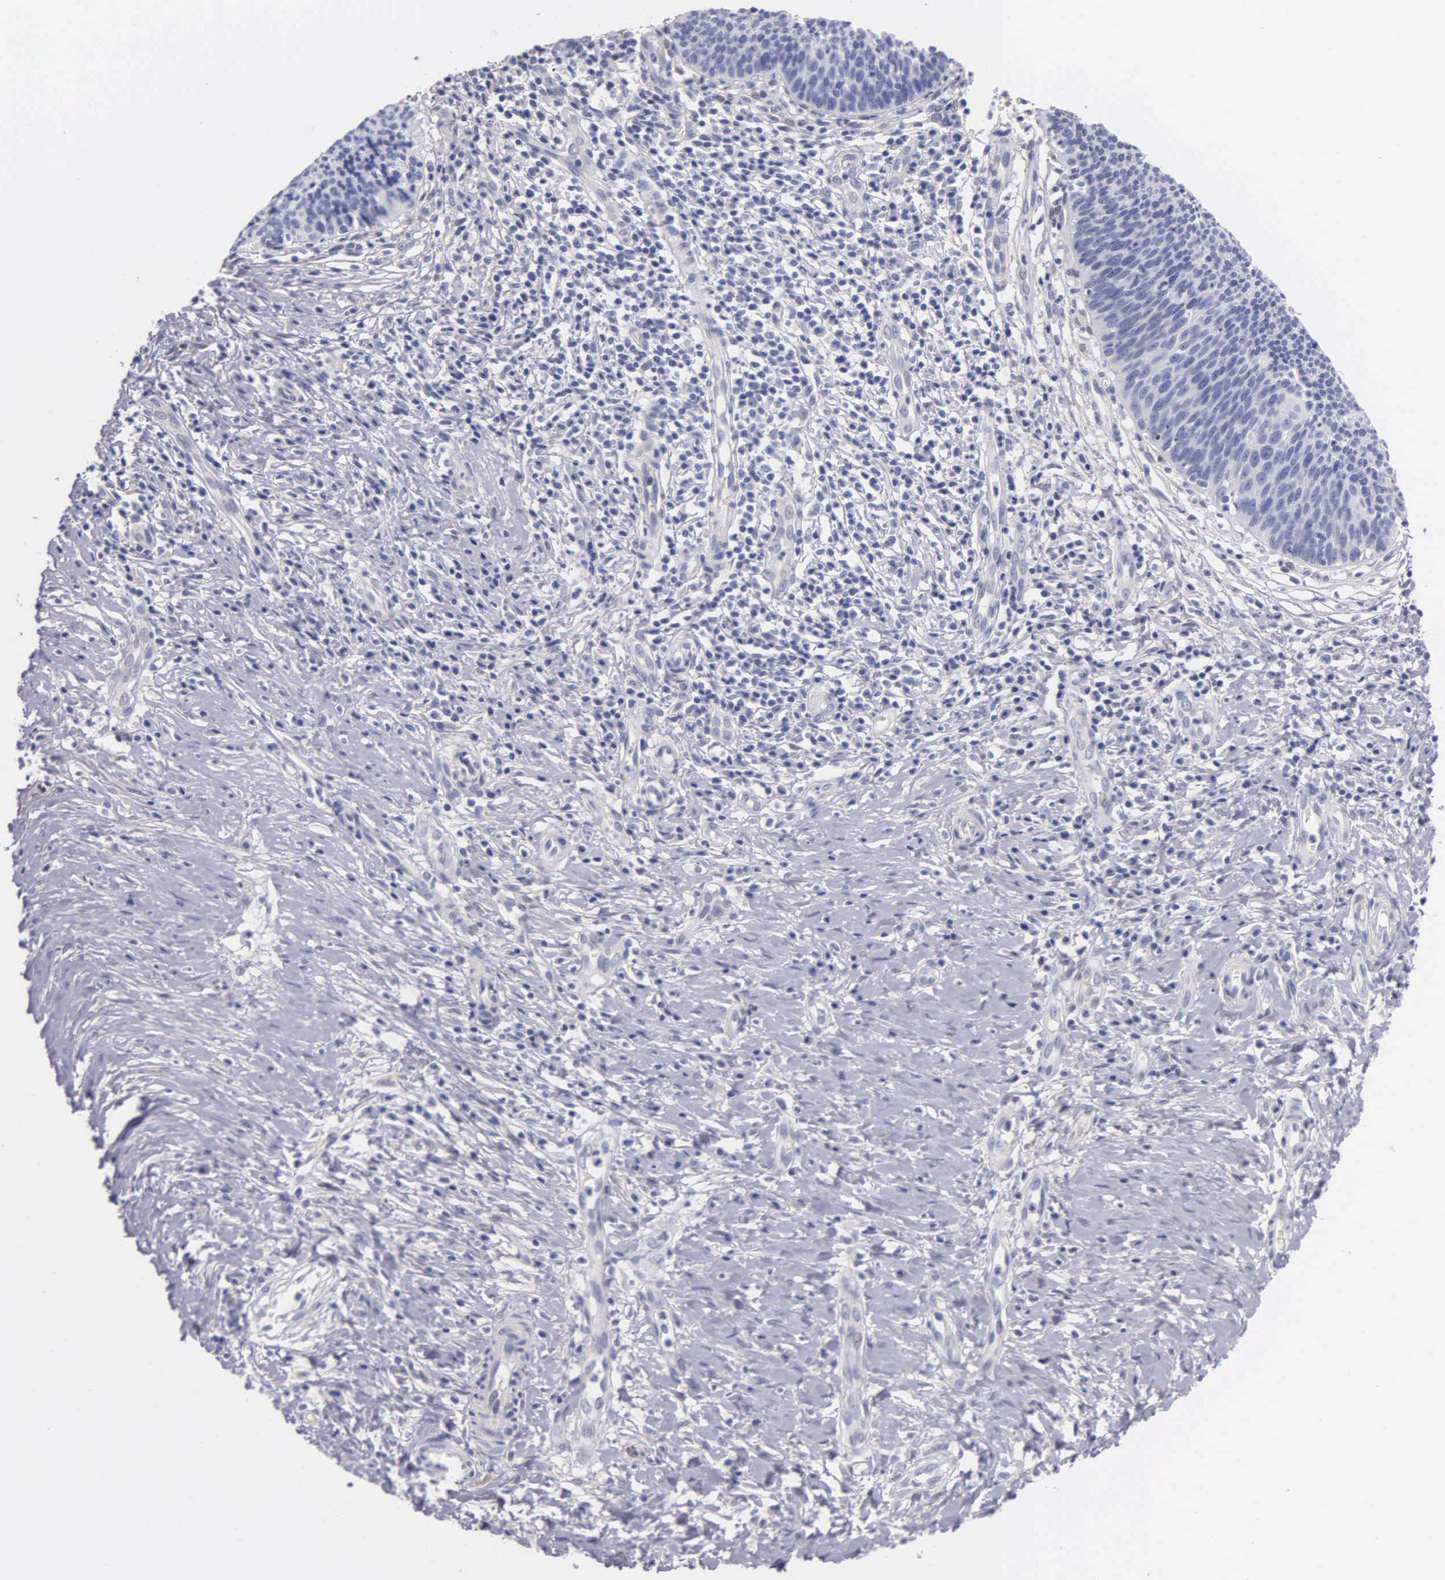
{"staining": {"intensity": "negative", "quantity": "none", "location": "none"}, "tissue": "cervical cancer", "cell_type": "Tumor cells", "image_type": "cancer", "snomed": [{"axis": "morphology", "description": "Squamous cell carcinoma, NOS"}, {"axis": "topography", "description": "Cervix"}], "caption": "Immunohistochemistry (IHC) micrograph of human cervical cancer (squamous cell carcinoma) stained for a protein (brown), which shows no expression in tumor cells.", "gene": "GSTT2", "patient": {"sex": "female", "age": 41}}